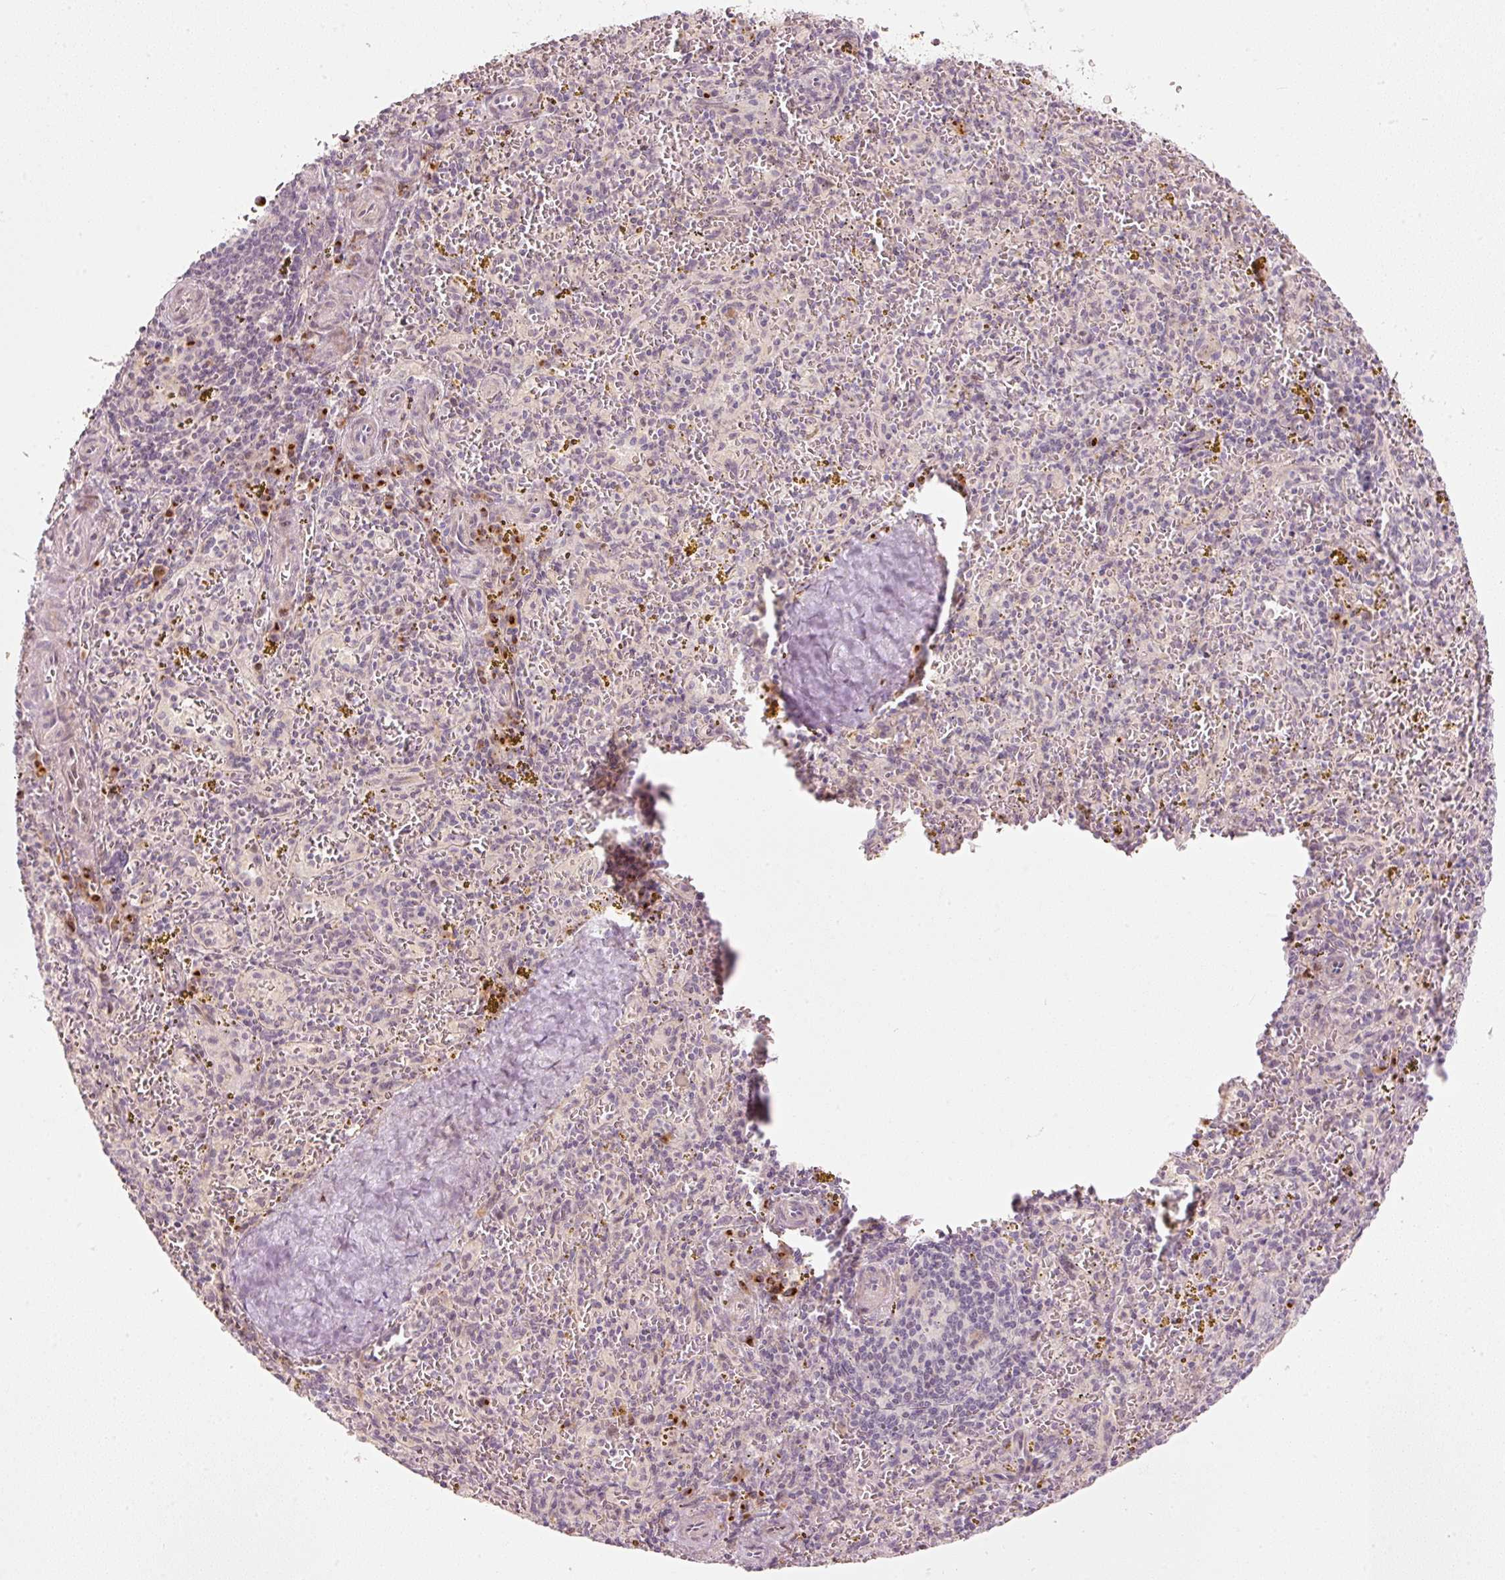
{"staining": {"intensity": "negative", "quantity": "none", "location": "none"}, "tissue": "spleen", "cell_type": "Cells in red pulp", "image_type": "normal", "snomed": [{"axis": "morphology", "description": "Normal tissue, NOS"}, {"axis": "topography", "description": "Spleen"}], "caption": "Human spleen stained for a protein using immunohistochemistry (IHC) exhibits no positivity in cells in red pulp.", "gene": "SLC20A1", "patient": {"sex": "male", "age": 57}}